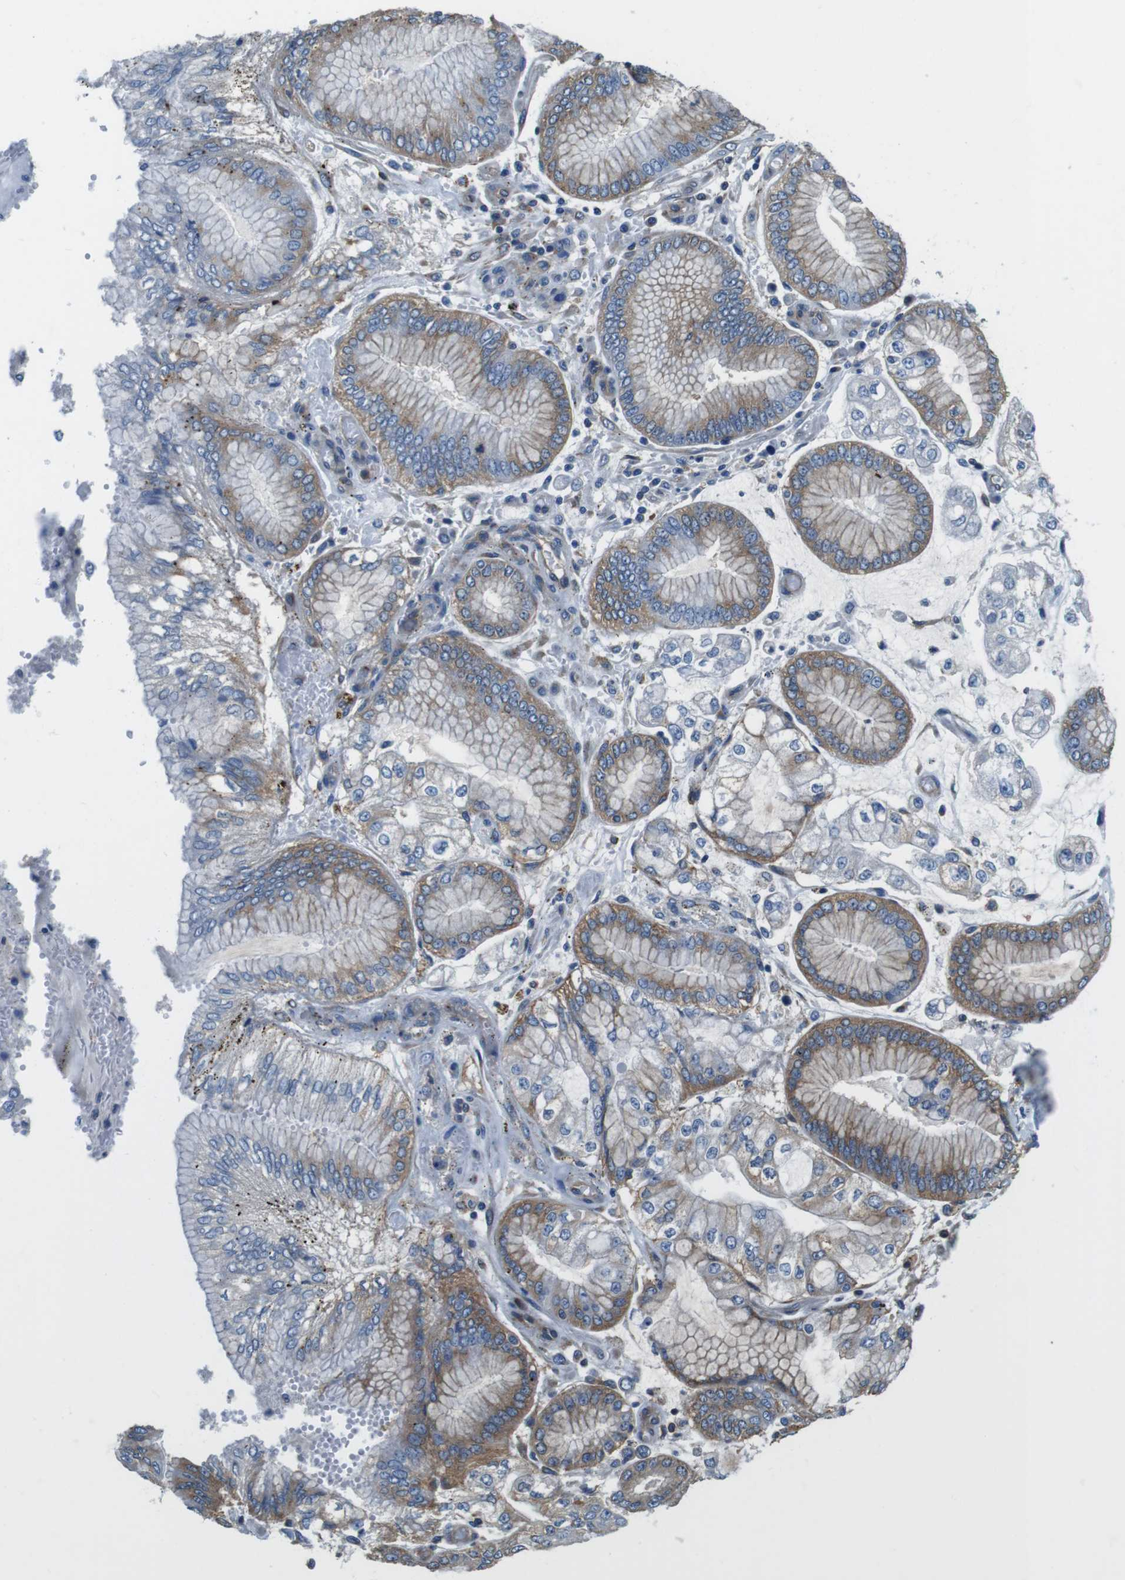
{"staining": {"intensity": "moderate", "quantity": "25%-75%", "location": "cytoplasmic/membranous"}, "tissue": "stomach cancer", "cell_type": "Tumor cells", "image_type": "cancer", "snomed": [{"axis": "morphology", "description": "Adenocarcinoma, NOS"}, {"axis": "topography", "description": "Stomach"}], "caption": "A medium amount of moderate cytoplasmic/membranous staining is seen in about 25%-75% of tumor cells in adenocarcinoma (stomach) tissue.", "gene": "DENND4C", "patient": {"sex": "male", "age": 76}}